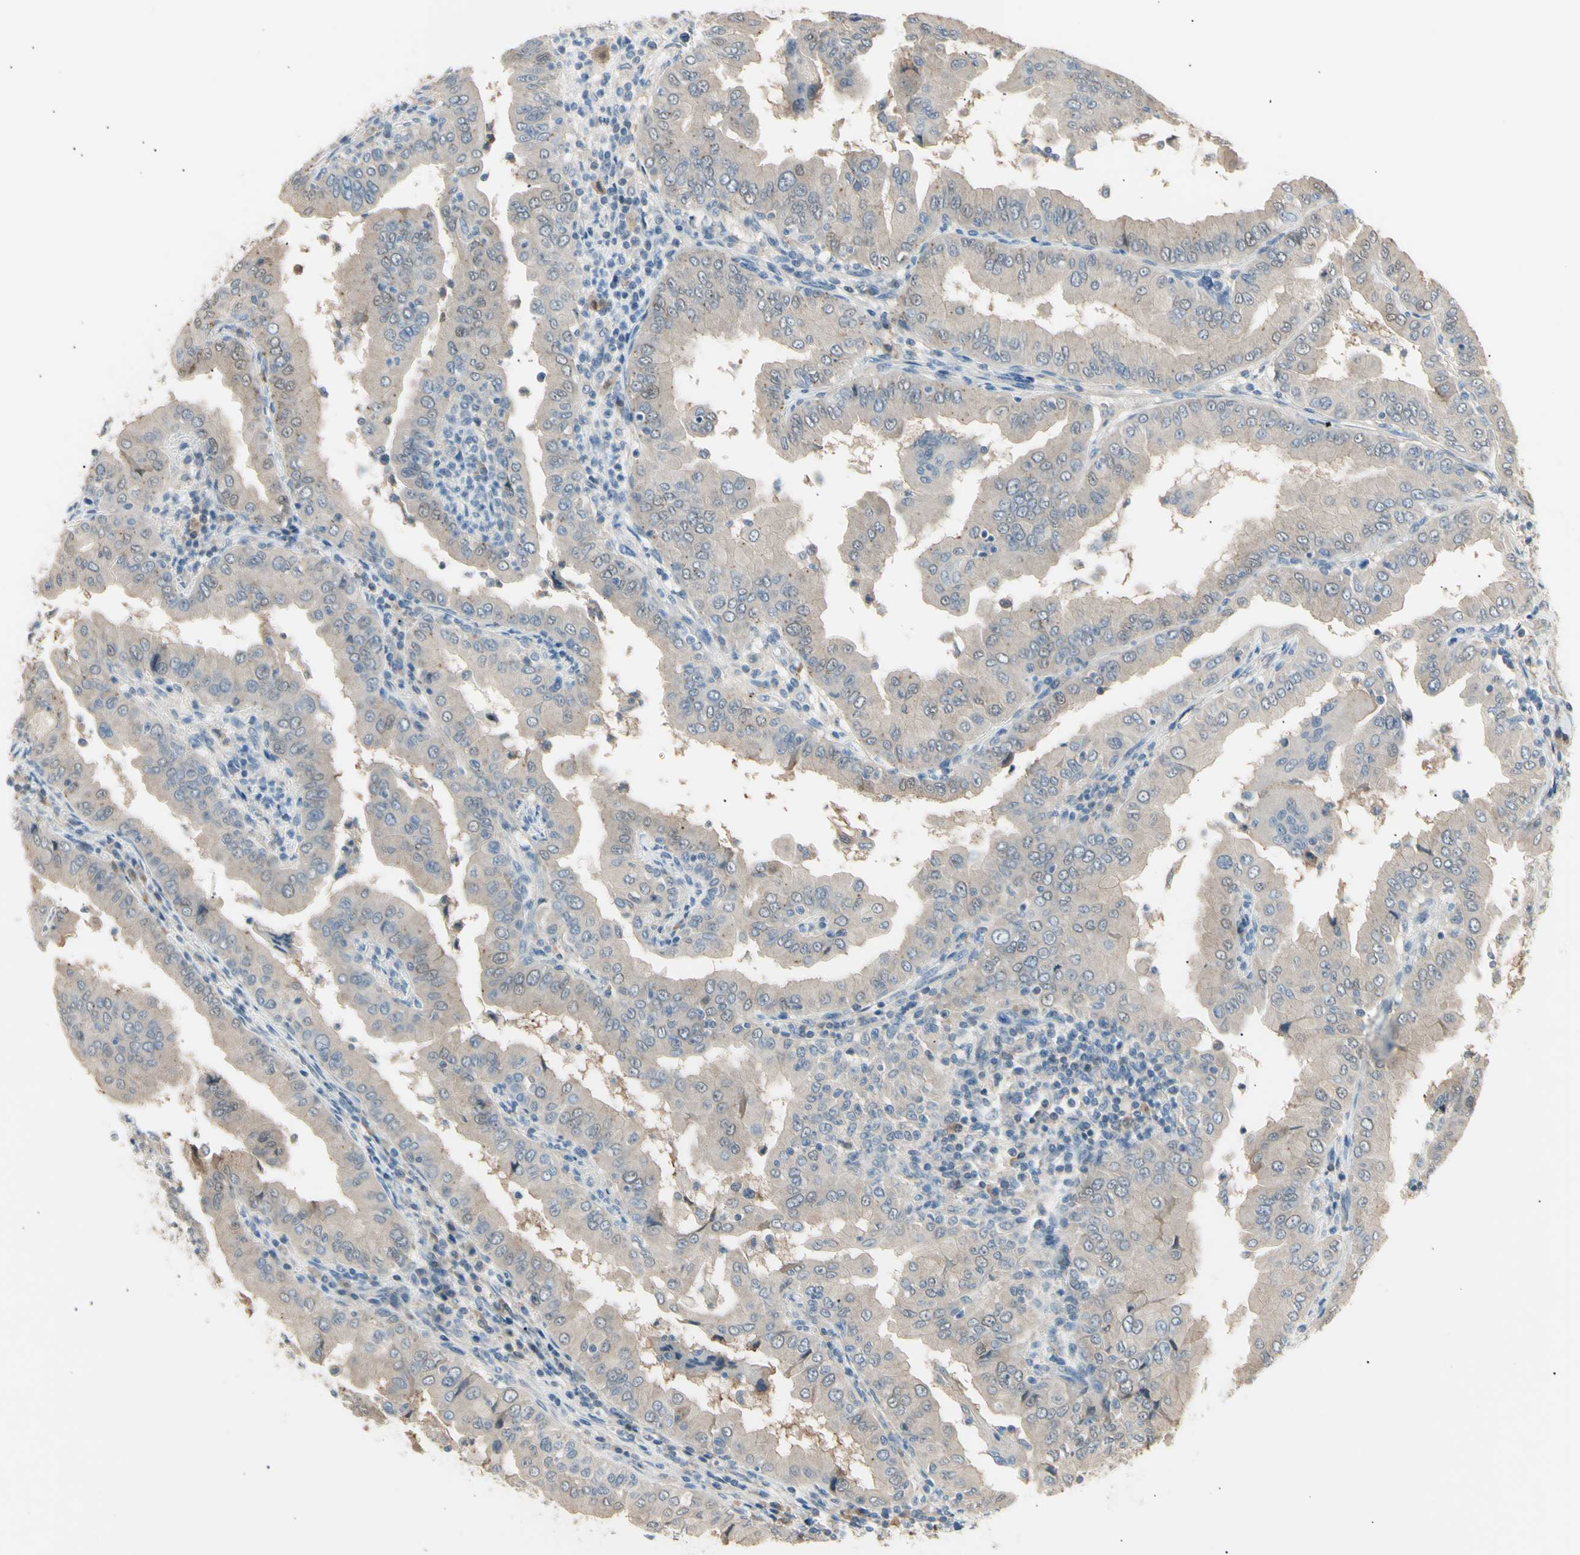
{"staining": {"intensity": "weak", "quantity": ">75%", "location": "cytoplasmic/membranous"}, "tissue": "thyroid cancer", "cell_type": "Tumor cells", "image_type": "cancer", "snomed": [{"axis": "morphology", "description": "Papillary adenocarcinoma, NOS"}, {"axis": "topography", "description": "Thyroid gland"}], "caption": "Thyroid cancer (papillary adenocarcinoma) was stained to show a protein in brown. There is low levels of weak cytoplasmic/membranous staining in about >75% of tumor cells. (DAB = brown stain, brightfield microscopy at high magnification).", "gene": "LHPP", "patient": {"sex": "male", "age": 33}}